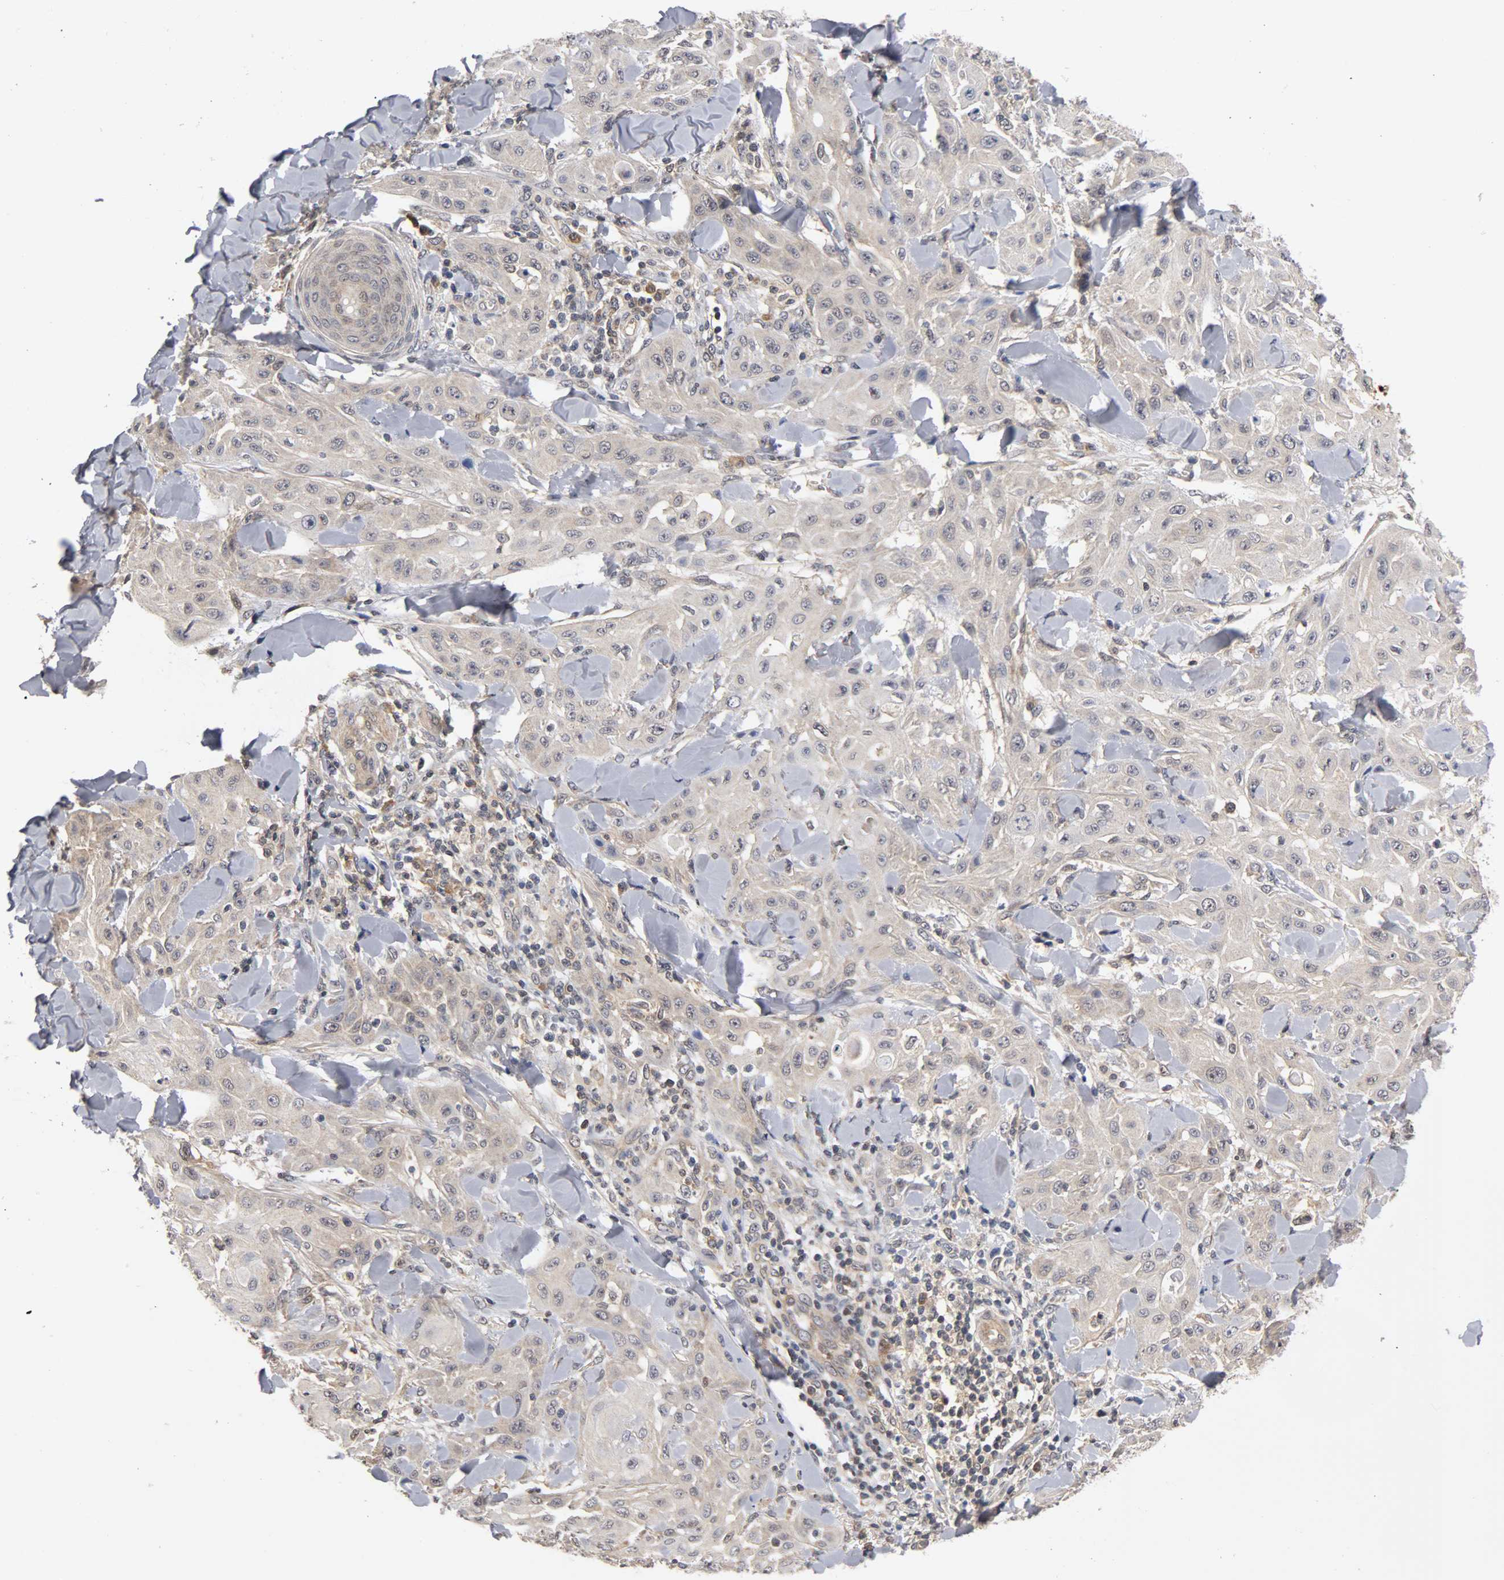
{"staining": {"intensity": "negative", "quantity": "none", "location": "none"}, "tissue": "skin cancer", "cell_type": "Tumor cells", "image_type": "cancer", "snomed": [{"axis": "morphology", "description": "Squamous cell carcinoma, NOS"}, {"axis": "topography", "description": "Skin"}], "caption": "Micrograph shows no protein staining in tumor cells of squamous cell carcinoma (skin) tissue.", "gene": "UBE2M", "patient": {"sex": "male", "age": 24}}